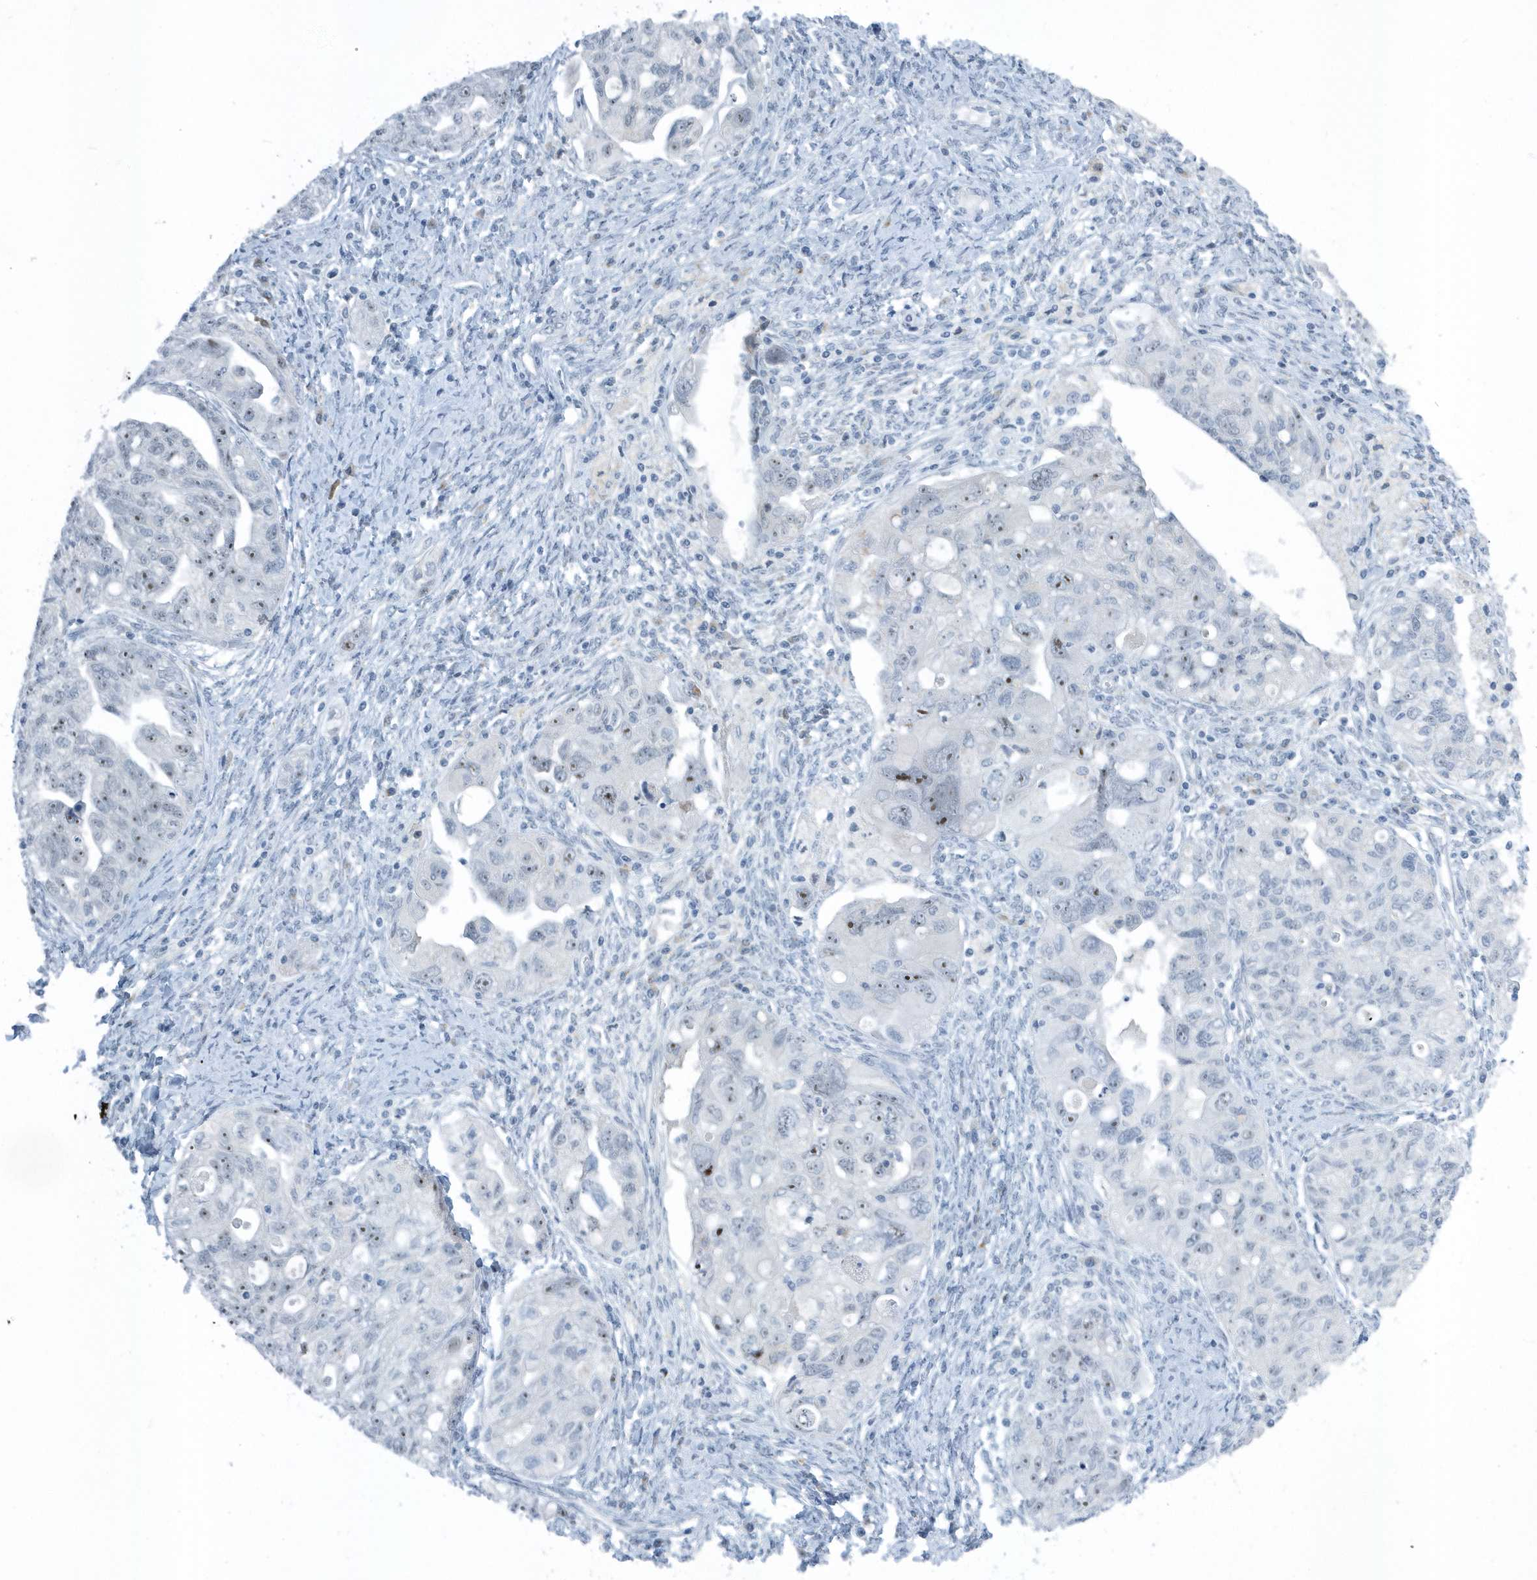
{"staining": {"intensity": "moderate", "quantity": "<25%", "location": "nuclear"}, "tissue": "ovarian cancer", "cell_type": "Tumor cells", "image_type": "cancer", "snomed": [{"axis": "morphology", "description": "Carcinoma, NOS"}, {"axis": "morphology", "description": "Cystadenocarcinoma, serous, NOS"}, {"axis": "topography", "description": "Ovary"}], "caption": "Moderate nuclear protein positivity is identified in approximately <25% of tumor cells in ovarian cancer (serous cystadenocarcinoma).", "gene": "RPF2", "patient": {"sex": "female", "age": 69}}